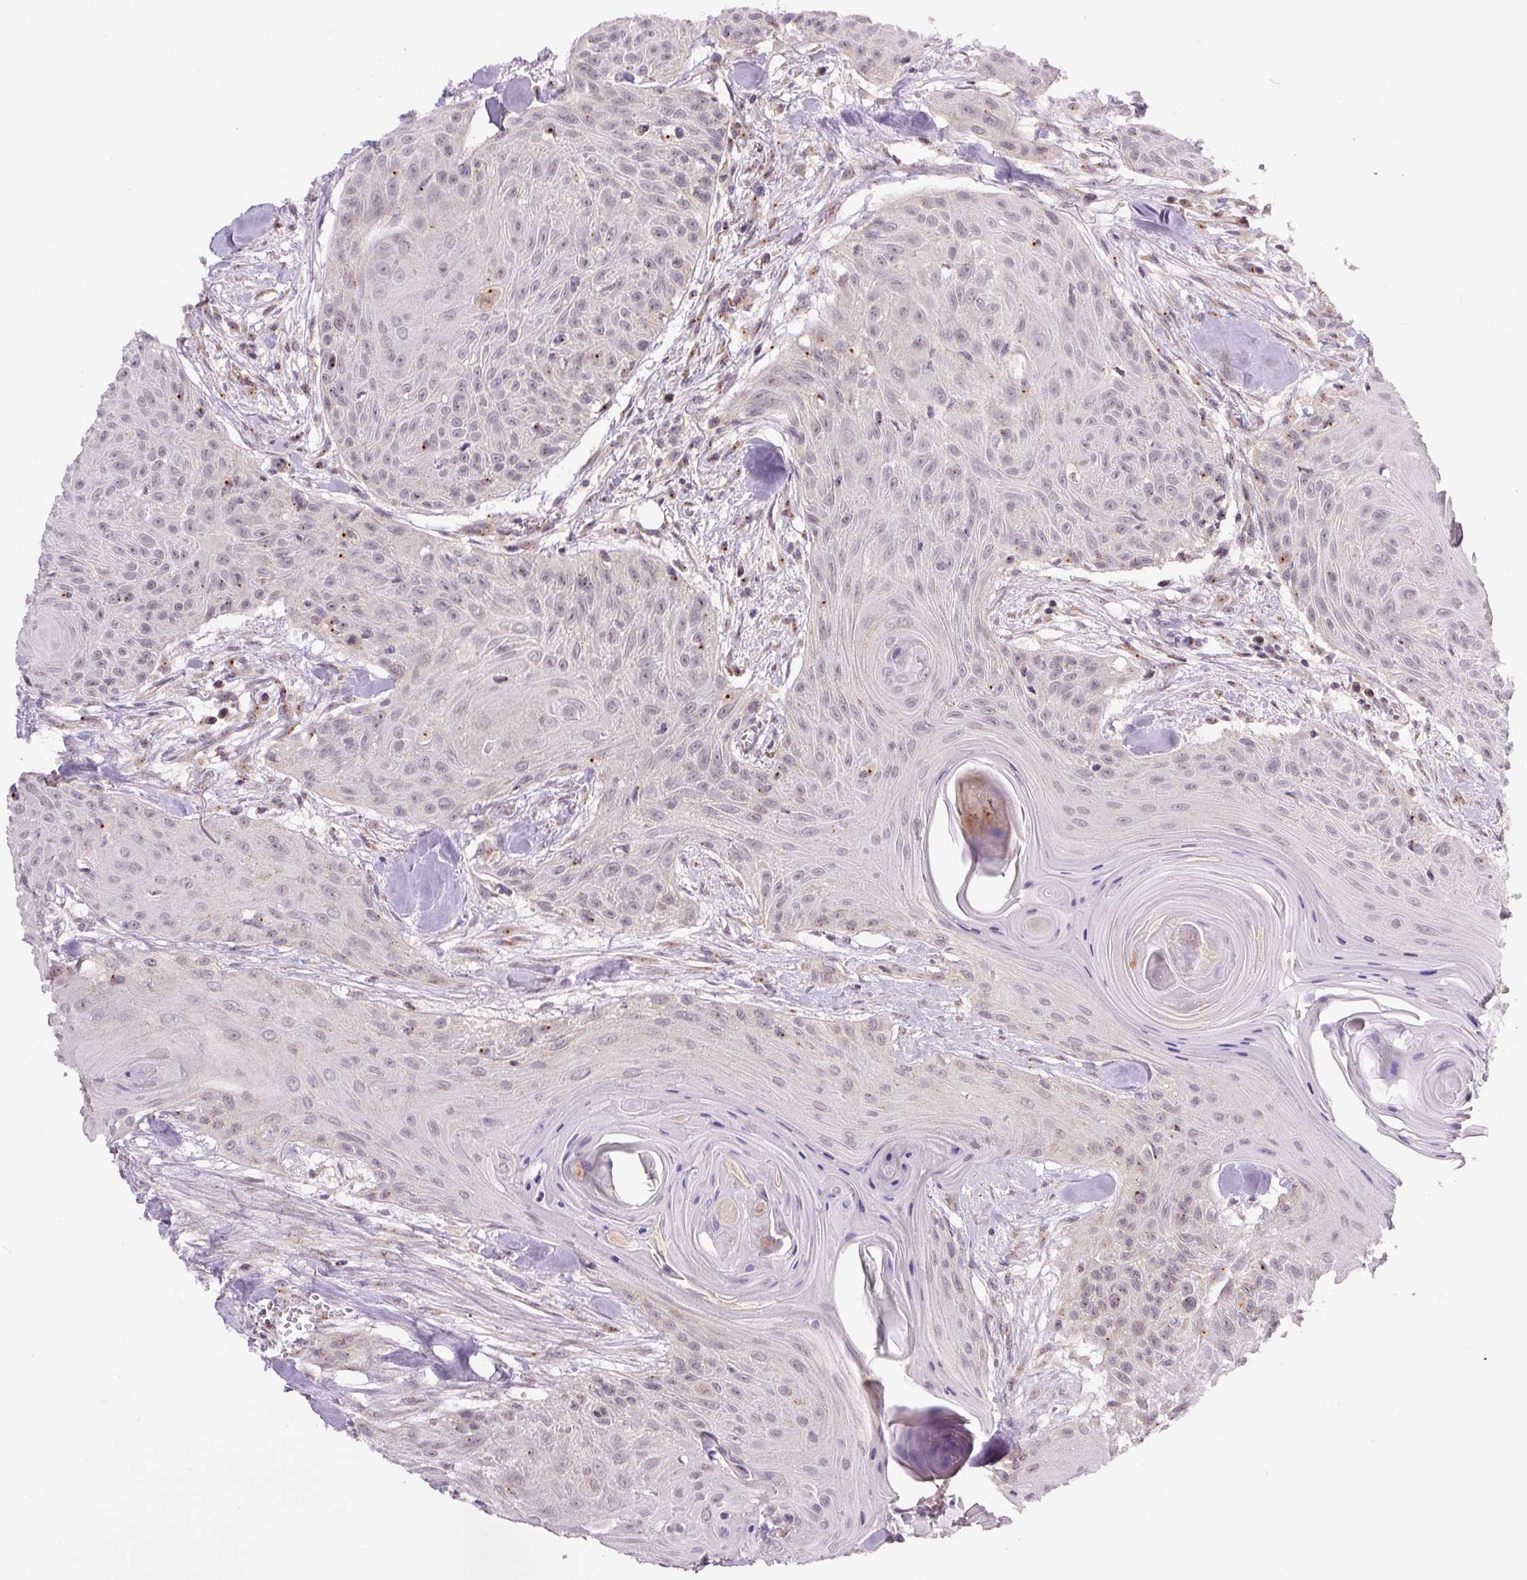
{"staining": {"intensity": "negative", "quantity": "none", "location": "none"}, "tissue": "head and neck cancer", "cell_type": "Tumor cells", "image_type": "cancer", "snomed": [{"axis": "morphology", "description": "Squamous cell carcinoma, NOS"}, {"axis": "topography", "description": "Lymph node"}, {"axis": "topography", "description": "Salivary gland"}, {"axis": "topography", "description": "Head-Neck"}], "caption": "The histopathology image shows no staining of tumor cells in head and neck cancer (squamous cell carcinoma).", "gene": "PCM1", "patient": {"sex": "female", "age": 74}}